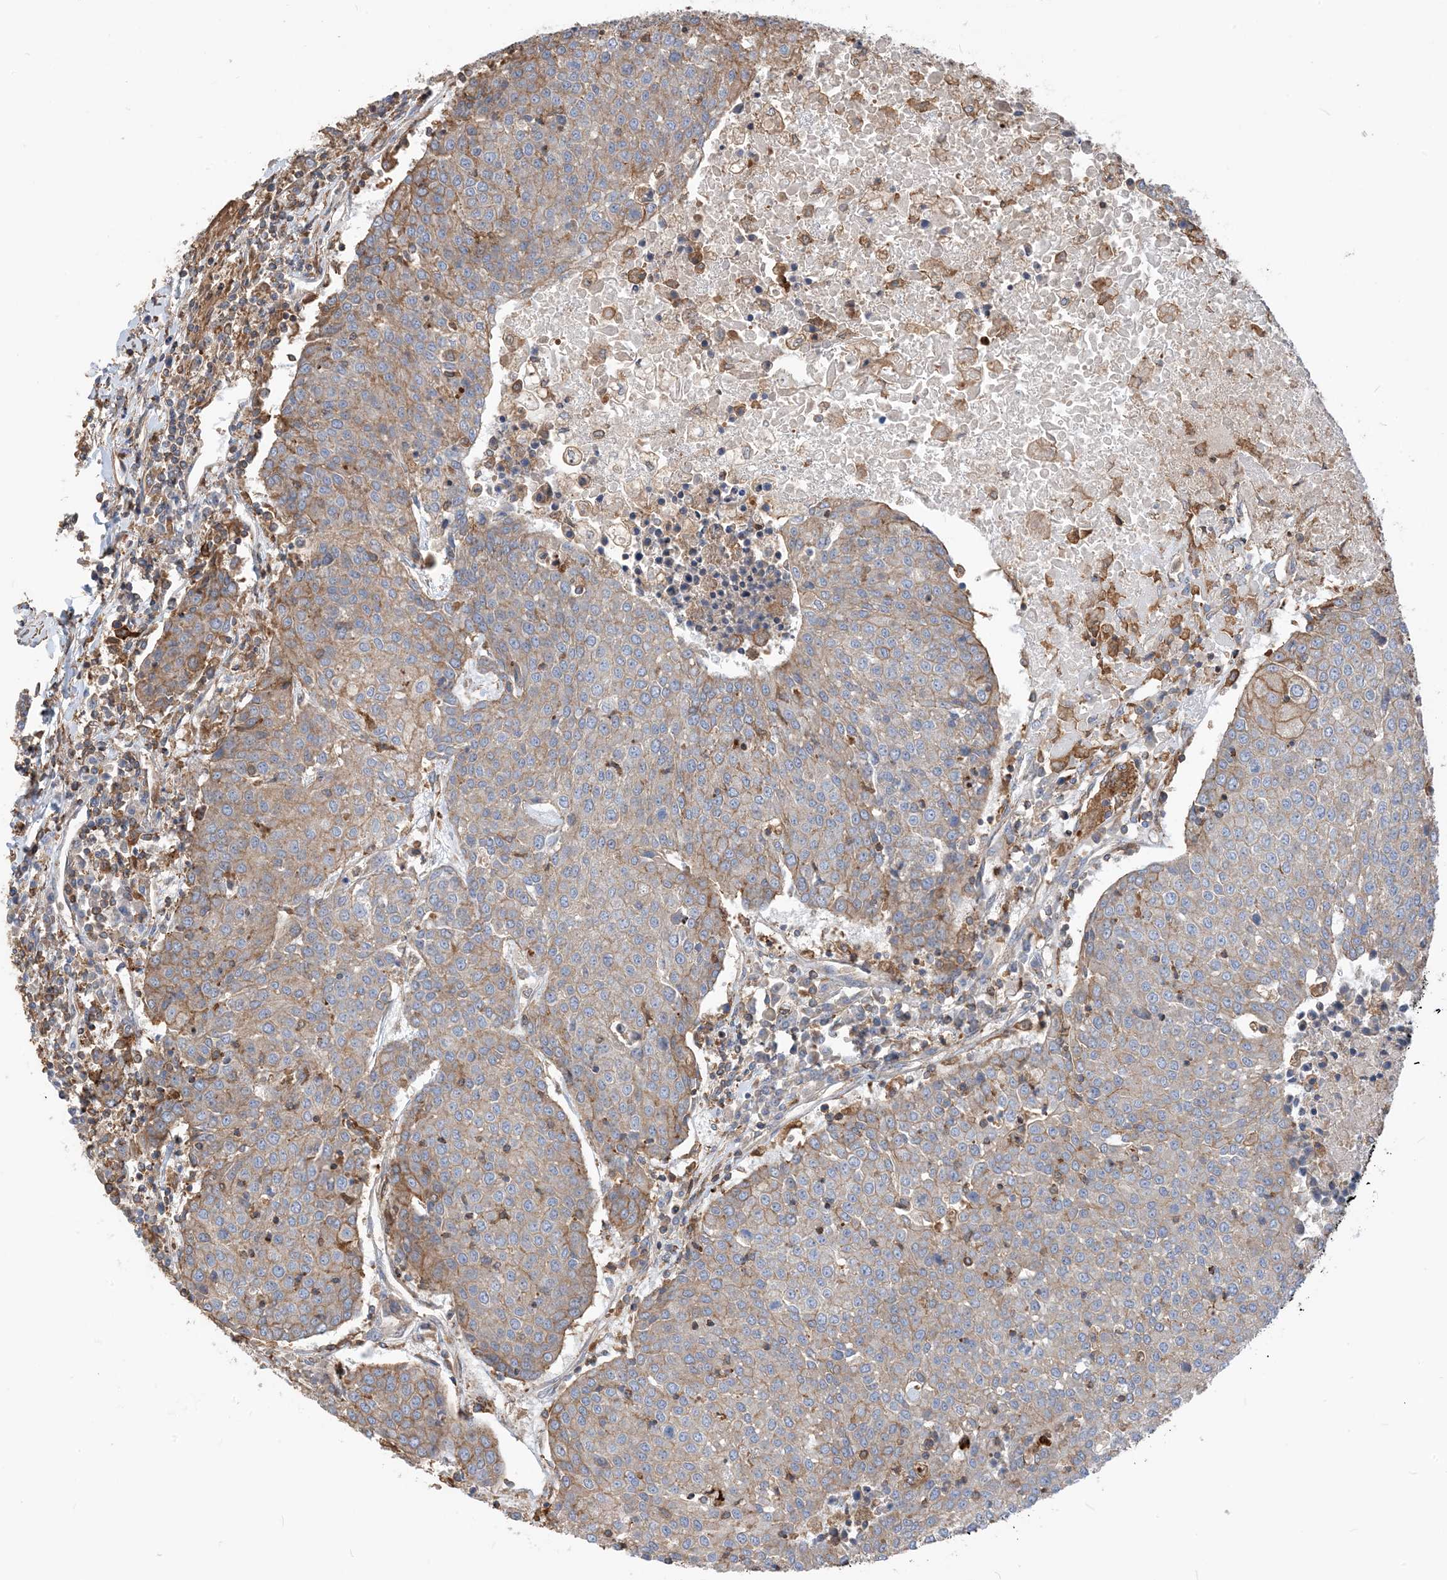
{"staining": {"intensity": "moderate", "quantity": "25%-75%", "location": "cytoplasmic/membranous"}, "tissue": "urothelial cancer", "cell_type": "Tumor cells", "image_type": "cancer", "snomed": [{"axis": "morphology", "description": "Urothelial carcinoma, High grade"}, {"axis": "topography", "description": "Urinary bladder"}], "caption": "Brown immunohistochemical staining in human high-grade urothelial carcinoma demonstrates moderate cytoplasmic/membranous positivity in approximately 25%-75% of tumor cells.", "gene": "PARVG", "patient": {"sex": "female", "age": 85}}